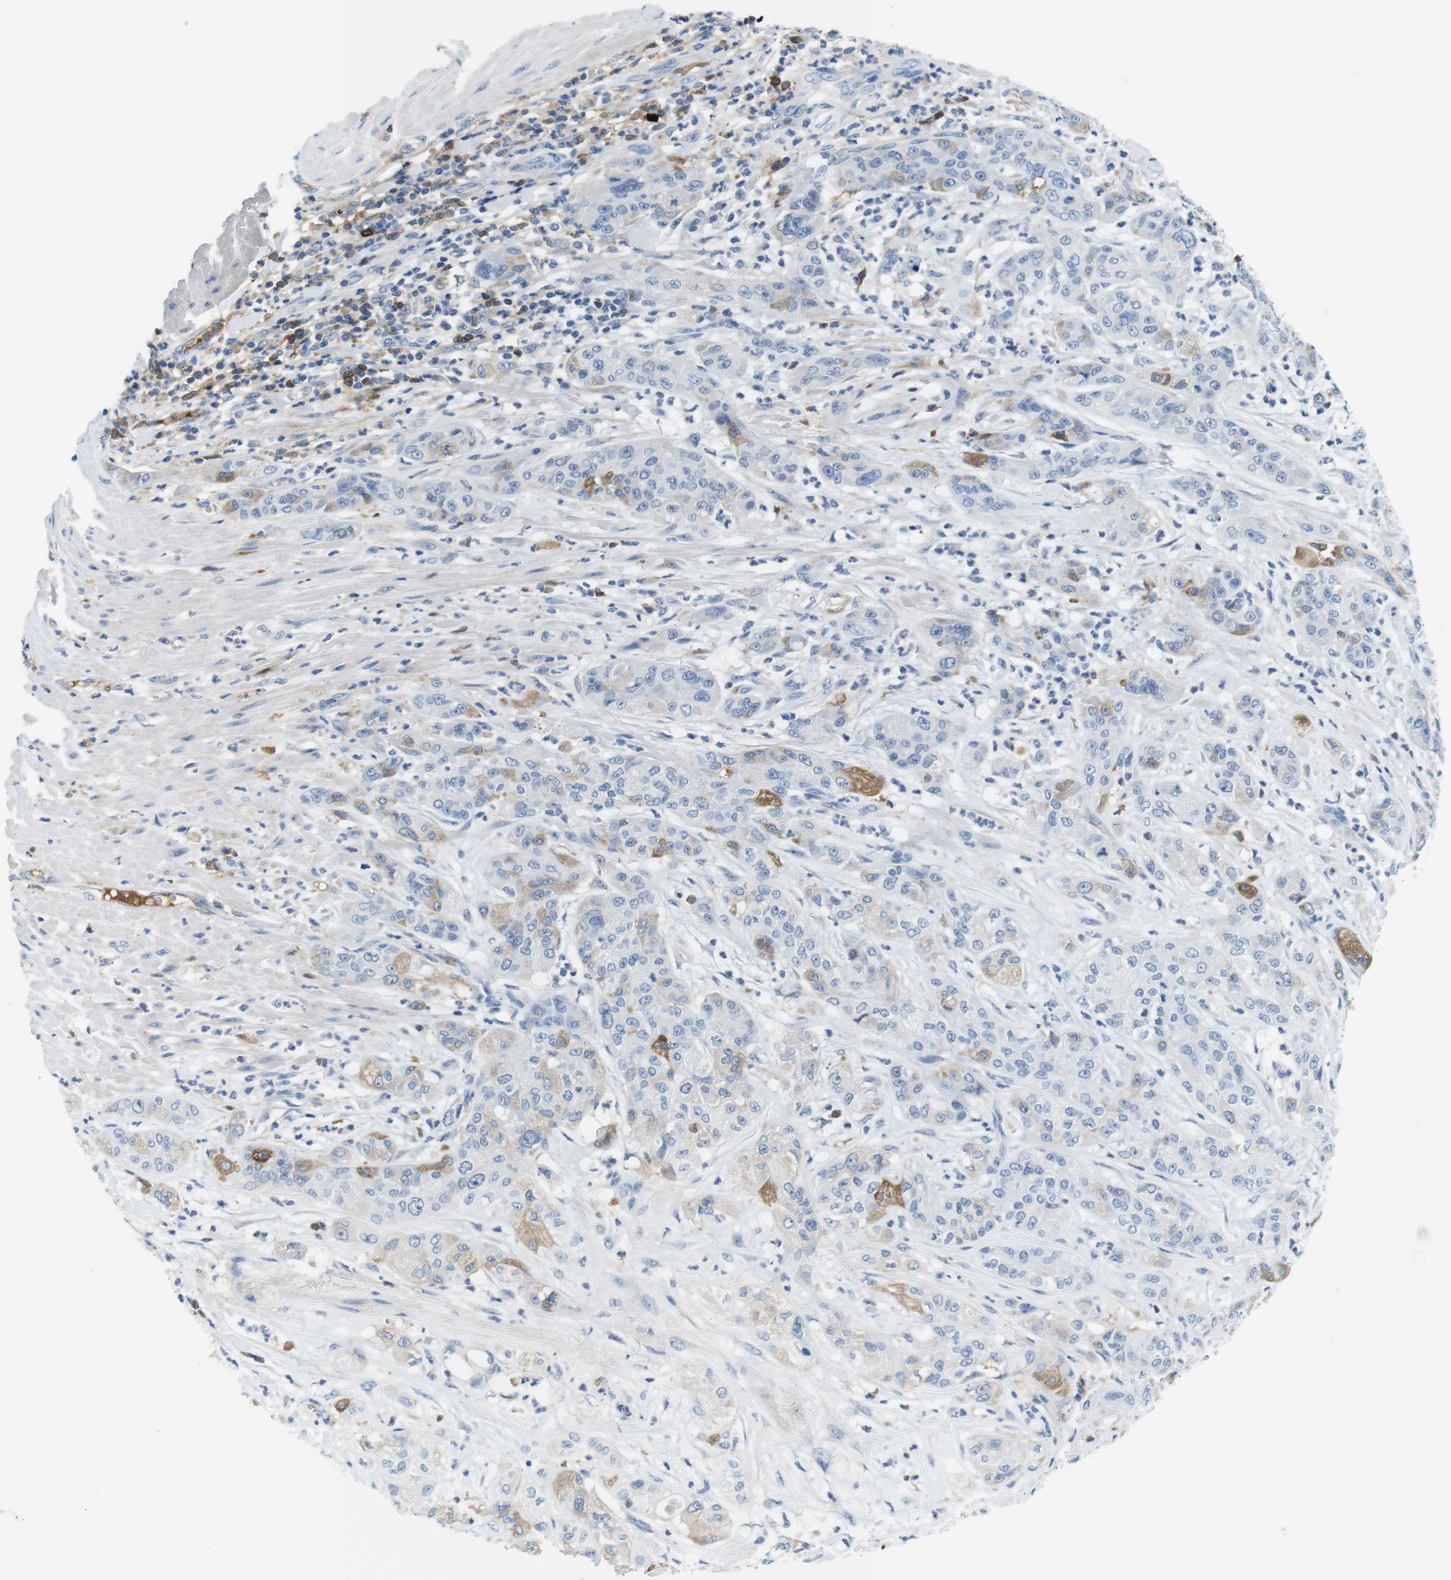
{"staining": {"intensity": "negative", "quantity": "none", "location": "none"}, "tissue": "pancreatic cancer", "cell_type": "Tumor cells", "image_type": "cancer", "snomed": [{"axis": "morphology", "description": "Adenocarcinoma, NOS"}, {"axis": "topography", "description": "Pancreas"}], "caption": "Pancreatic adenocarcinoma was stained to show a protein in brown. There is no significant staining in tumor cells.", "gene": "IGHD", "patient": {"sex": "female", "age": 78}}